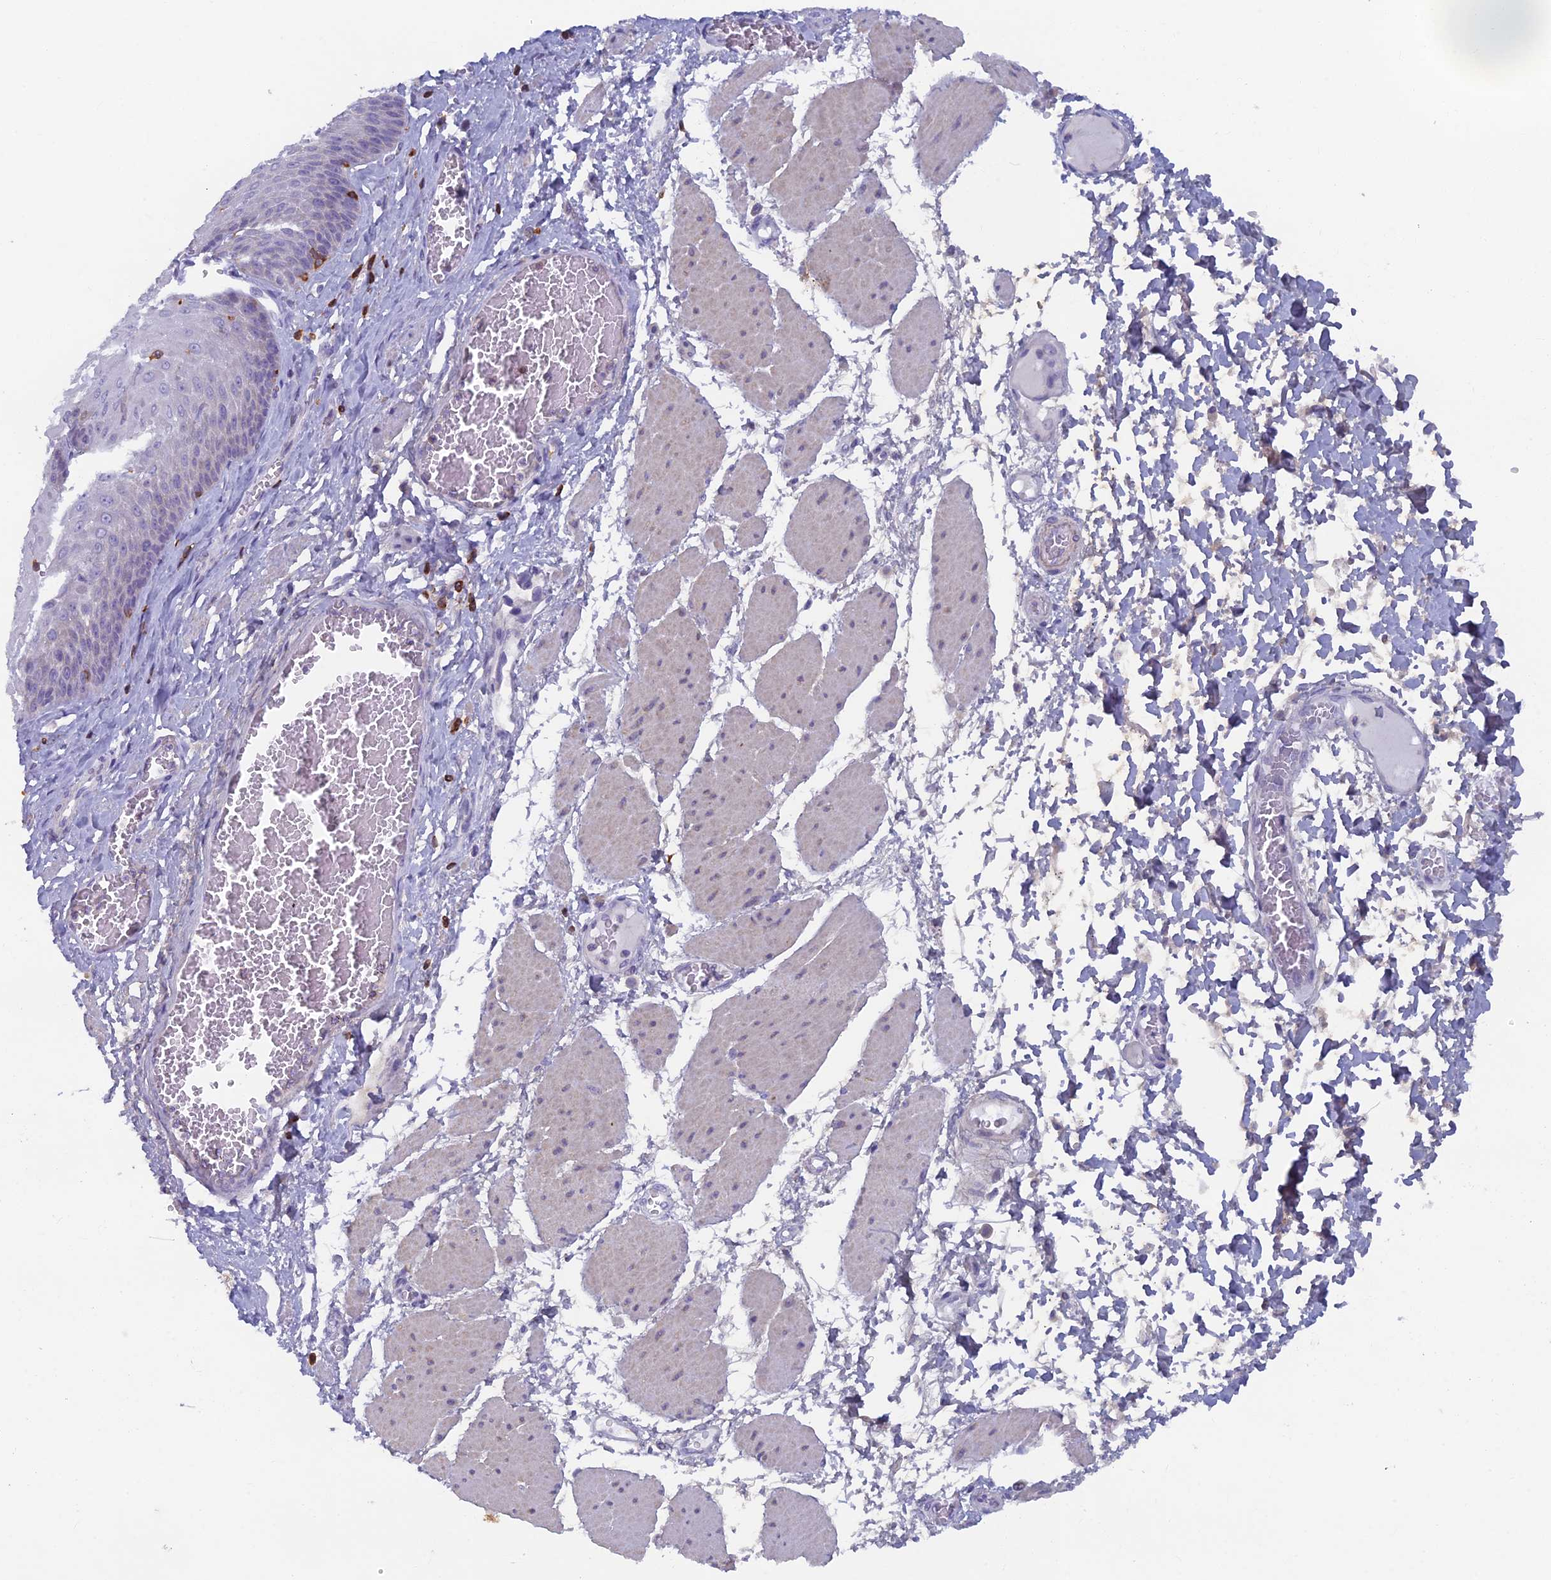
{"staining": {"intensity": "negative", "quantity": "none", "location": "none"}, "tissue": "esophagus", "cell_type": "Squamous epithelial cells", "image_type": "normal", "snomed": [{"axis": "morphology", "description": "Normal tissue, NOS"}, {"axis": "topography", "description": "Esophagus"}], "caption": "Unremarkable esophagus was stained to show a protein in brown. There is no significant expression in squamous epithelial cells. The staining is performed using DAB (3,3'-diaminobenzidine) brown chromogen with nuclei counter-stained in using hematoxylin.", "gene": "ABI3BP", "patient": {"sex": "male", "age": 60}}